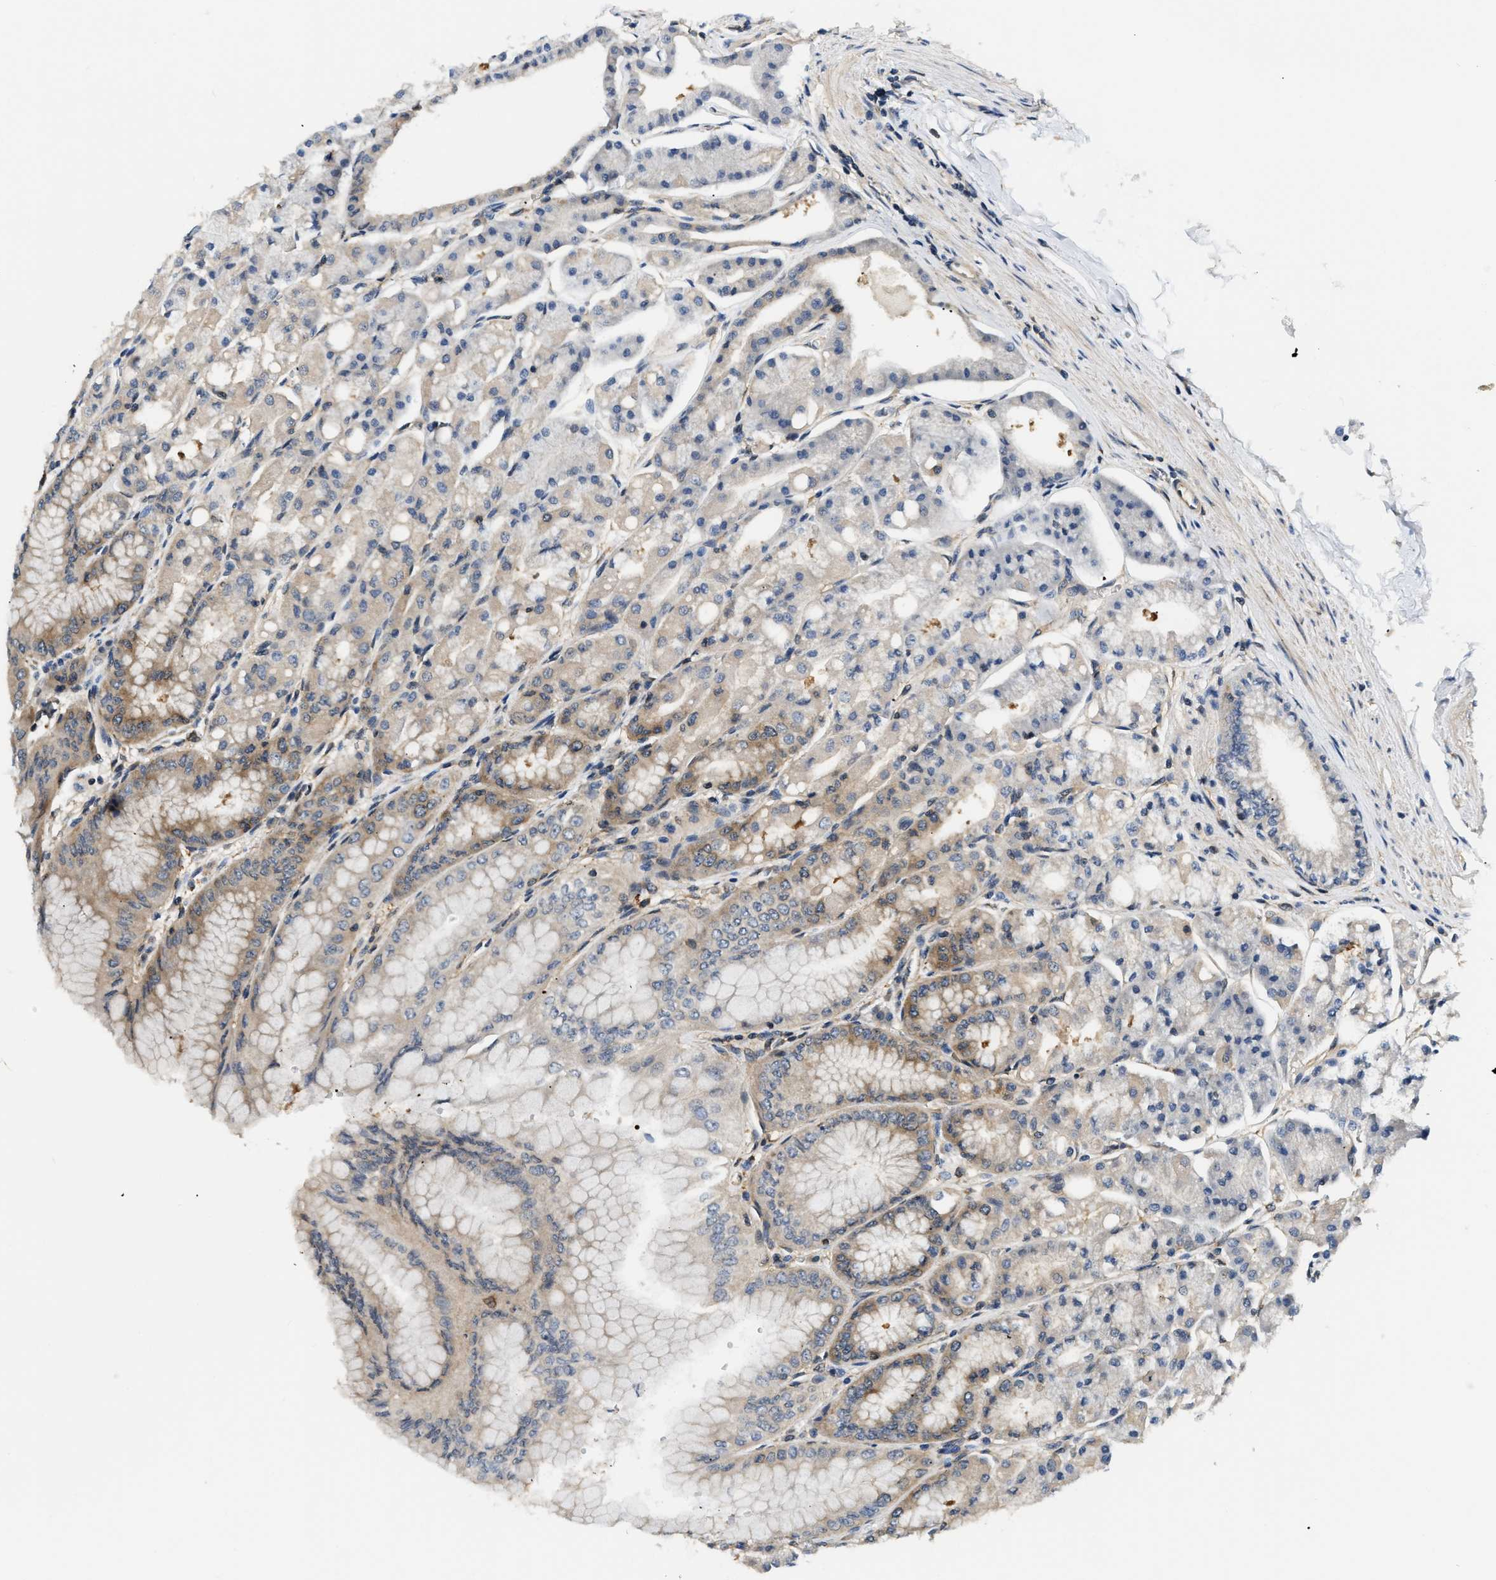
{"staining": {"intensity": "moderate", "quantity": "25%-75%", "location": "cytoplasmic/membranous"}, "tissue": "stomach", "cell_type": "Glandular cells", "image_type": "normal", "snomed": [{"axis": "morphology", "description": "Normal tissue, NOS"}, {"axis": "topography", "description": "Stomach, lower"}], "caption": "Immunohistochemical staining of benign stomach displays 25%-75% levels of moderate cytoplasmic/membranous protein expression in about 25%-75% of glandular cells. The protein is shown in brown color, while the nuclei are stained blue.", "gene": "EIF4EBP2", "patient": {"sex": "male", "age": 71}}